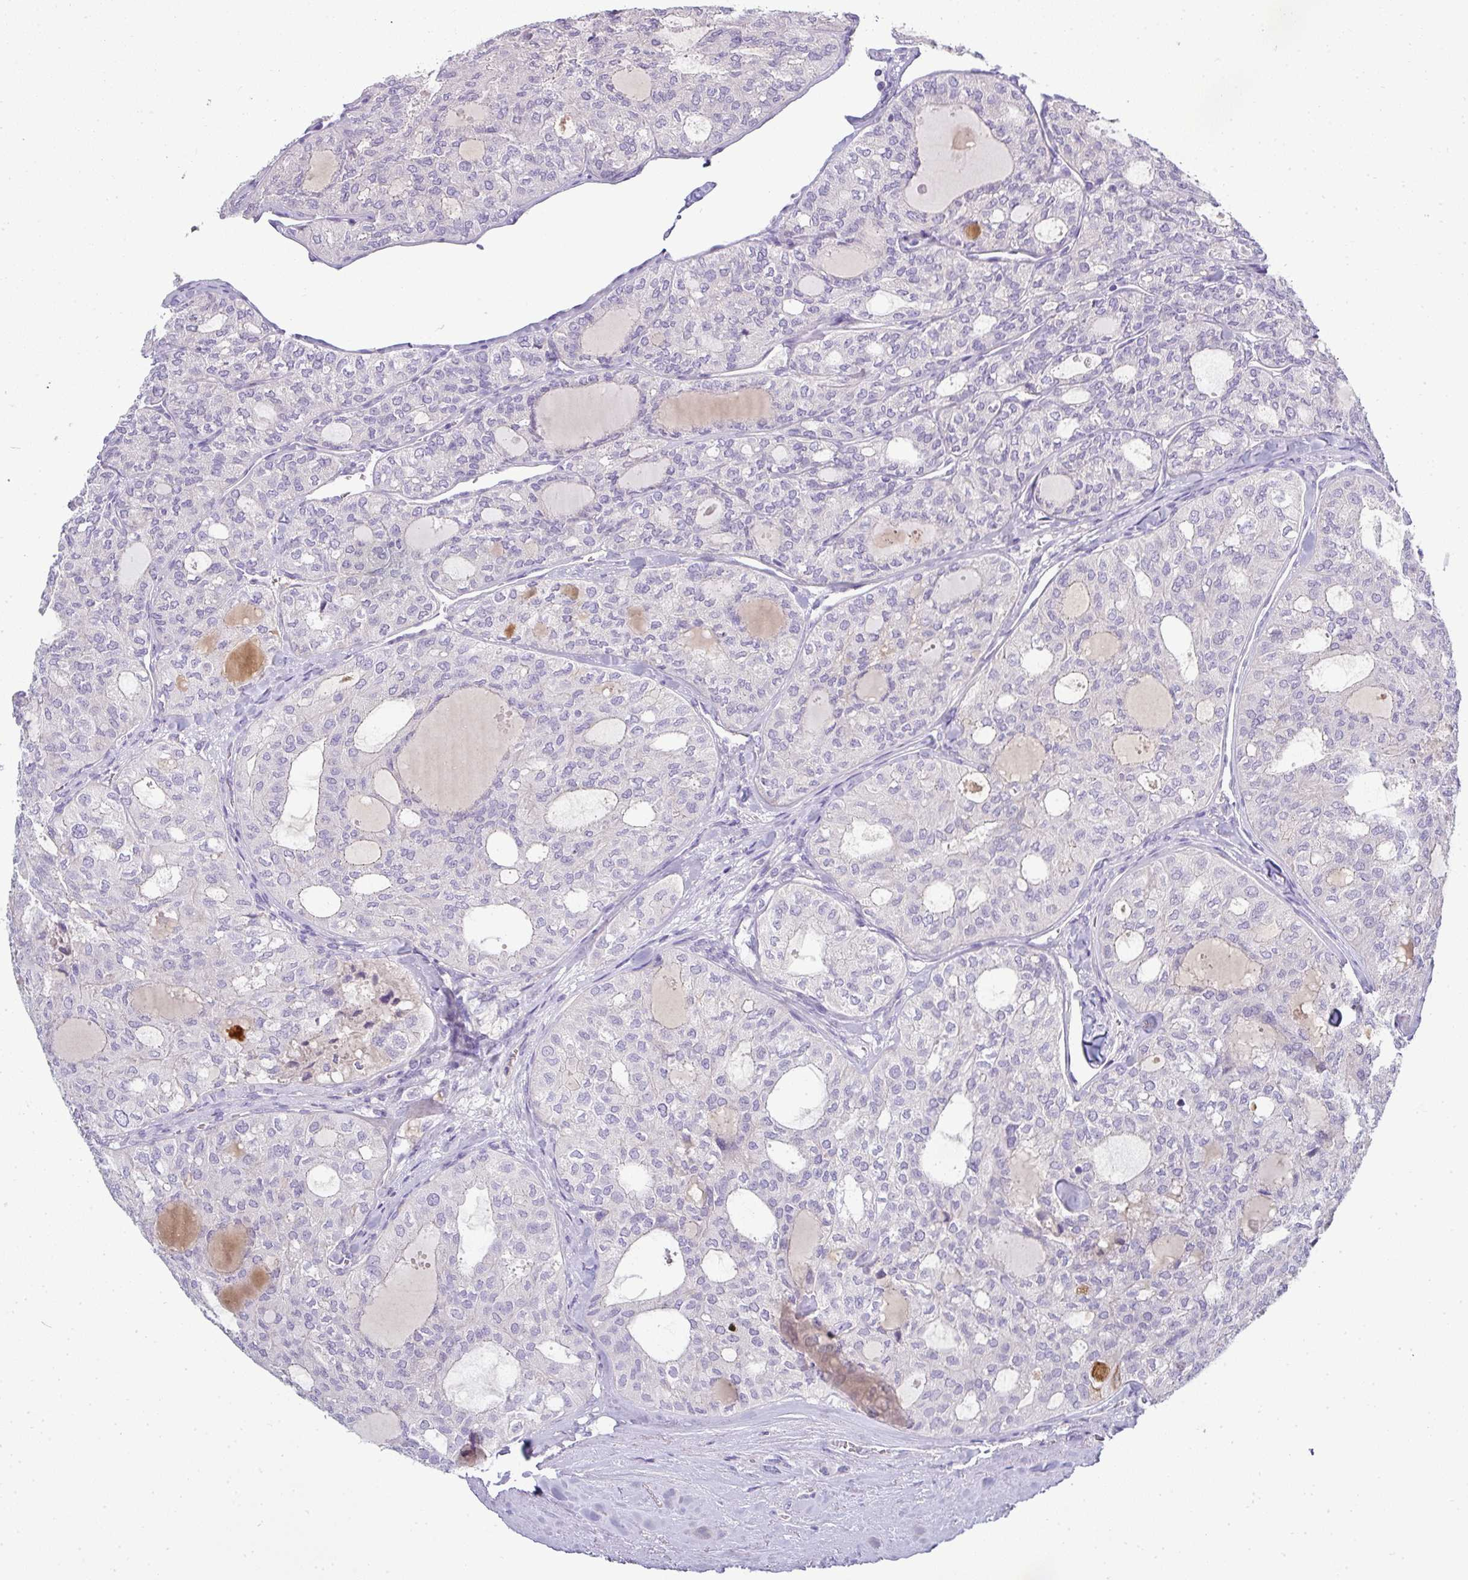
{"staining": {"intensity": "negative", "quantity": "none", "location": "none"}, "tissue": "thyroid cancer", "cell_type": "Tumor cells", "image_type": "cancer", "snomed": [{"axis": "morphology", "description": "Follicular adenoma carcinoma, NOS"}, {"axis": "topography", "description": "Thyroid gland"}], "caption": "Tumor cells show no significant protein positivity in follicular adenoma carcinoma (thyroid). The staining is performed using DAB brown chromogen with nuclei counter-stained in using hematoxylin.", "gene": "ASXL3", "patient": {"sex": "male", "age": 75}}